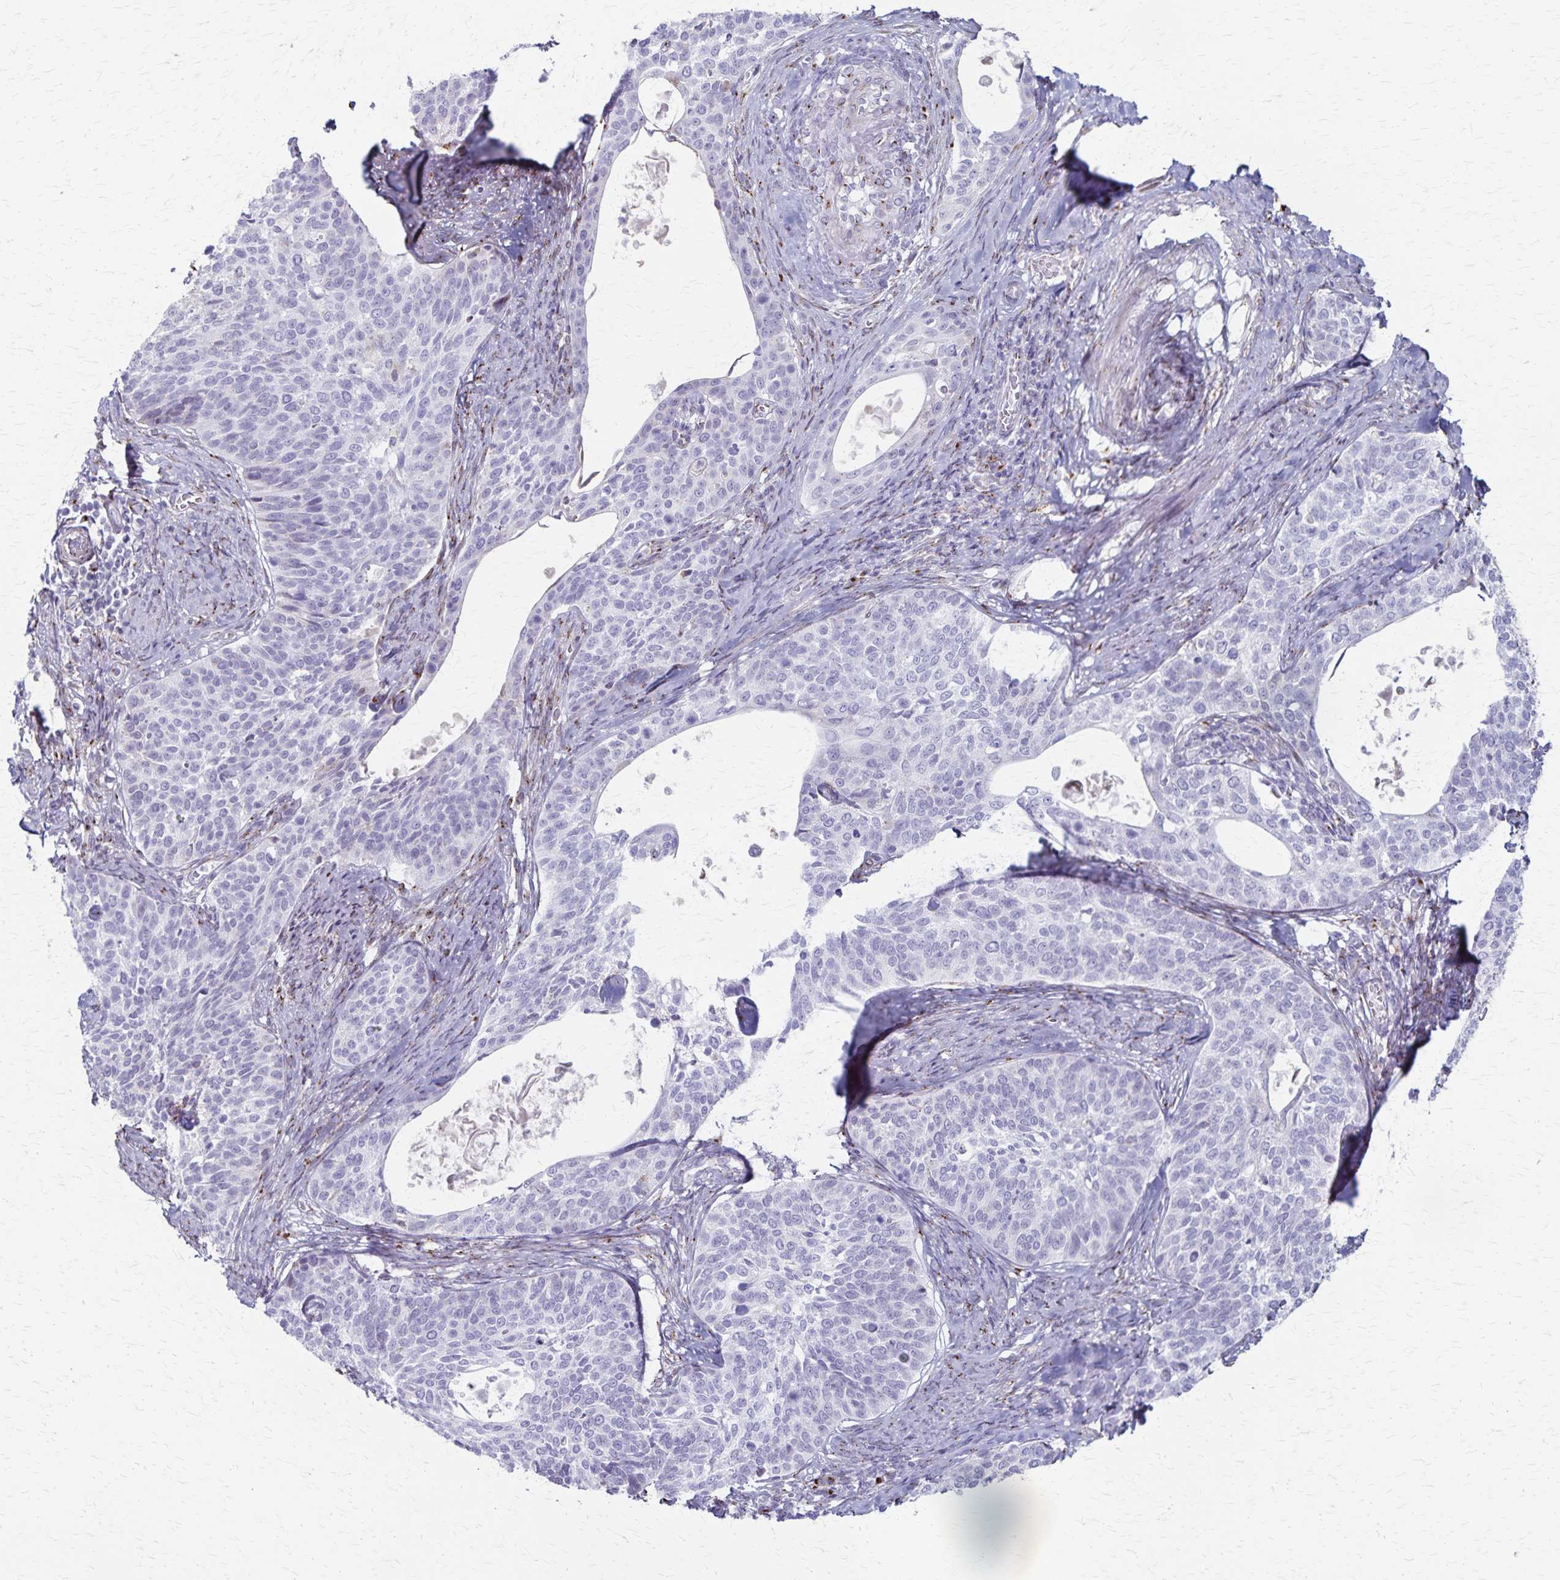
{"staining": {"intensity": "negative", "quantity": "none", "location": "none"}, "tissue": "cervical cancer", "cell_type": "Tumor cells", "image_type": "cancer", "snomed": [{"axis": "morphology", "description": "Squamous cell carcinoma, NOS"}, {"axis": "topography", "description": "Cervix"}], "caption": "DAB (3,3'-diaminobenzidine) immunohistochemical staining of cervical cancer (squamous cell carcinoma) displays no significant positivity in tumor cells.", "gene": "MCFD2", "patient": {"sex": "female", "age": 69}}